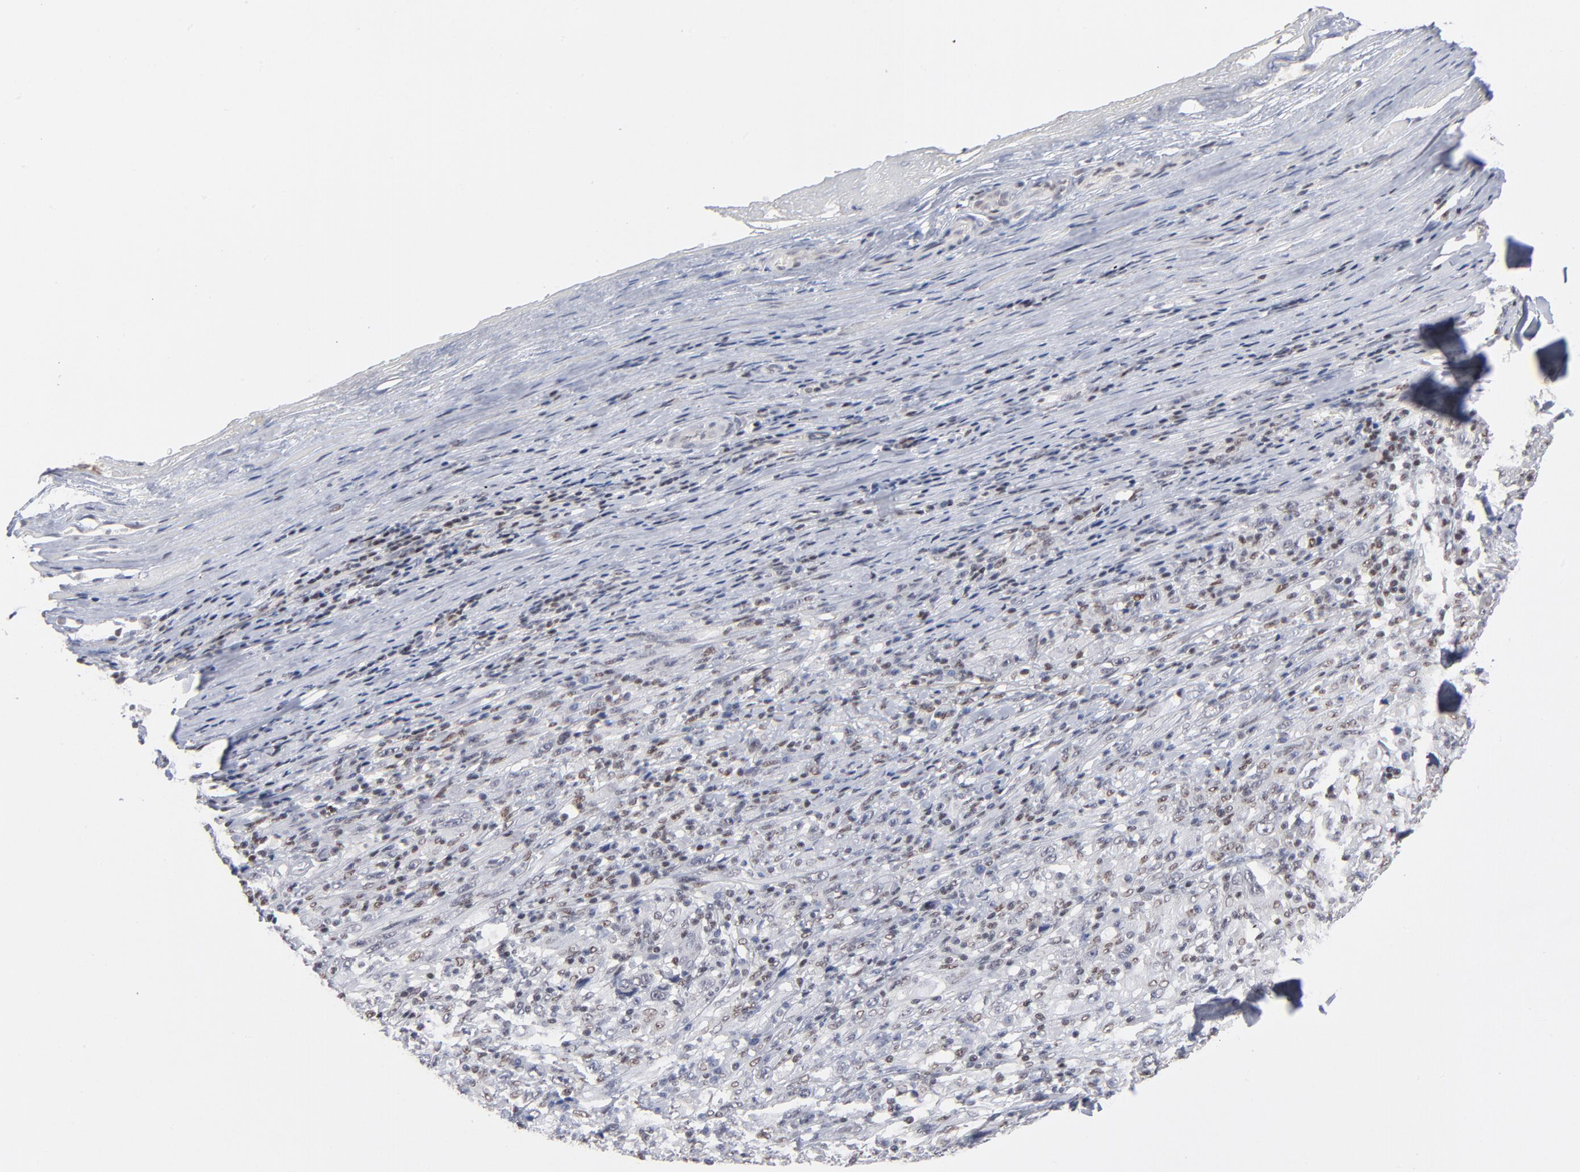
{"staining": {"intensity": "negative", "quantity": "none", "location": "none"}, "tissue": "melanoma", "cell_type": "Tumor cells", "image_type": "cancer", "snomed": [{"axis": "morphology", "description": "Malignant melanoma, Metastatic site"}, {"axis": "topography", "description": "Skin"}], "caption": "An image of human melanoma is negative for staining in tumor cells.", "gene": "MAX", "patient": {"sex": "female", "age": 56}}